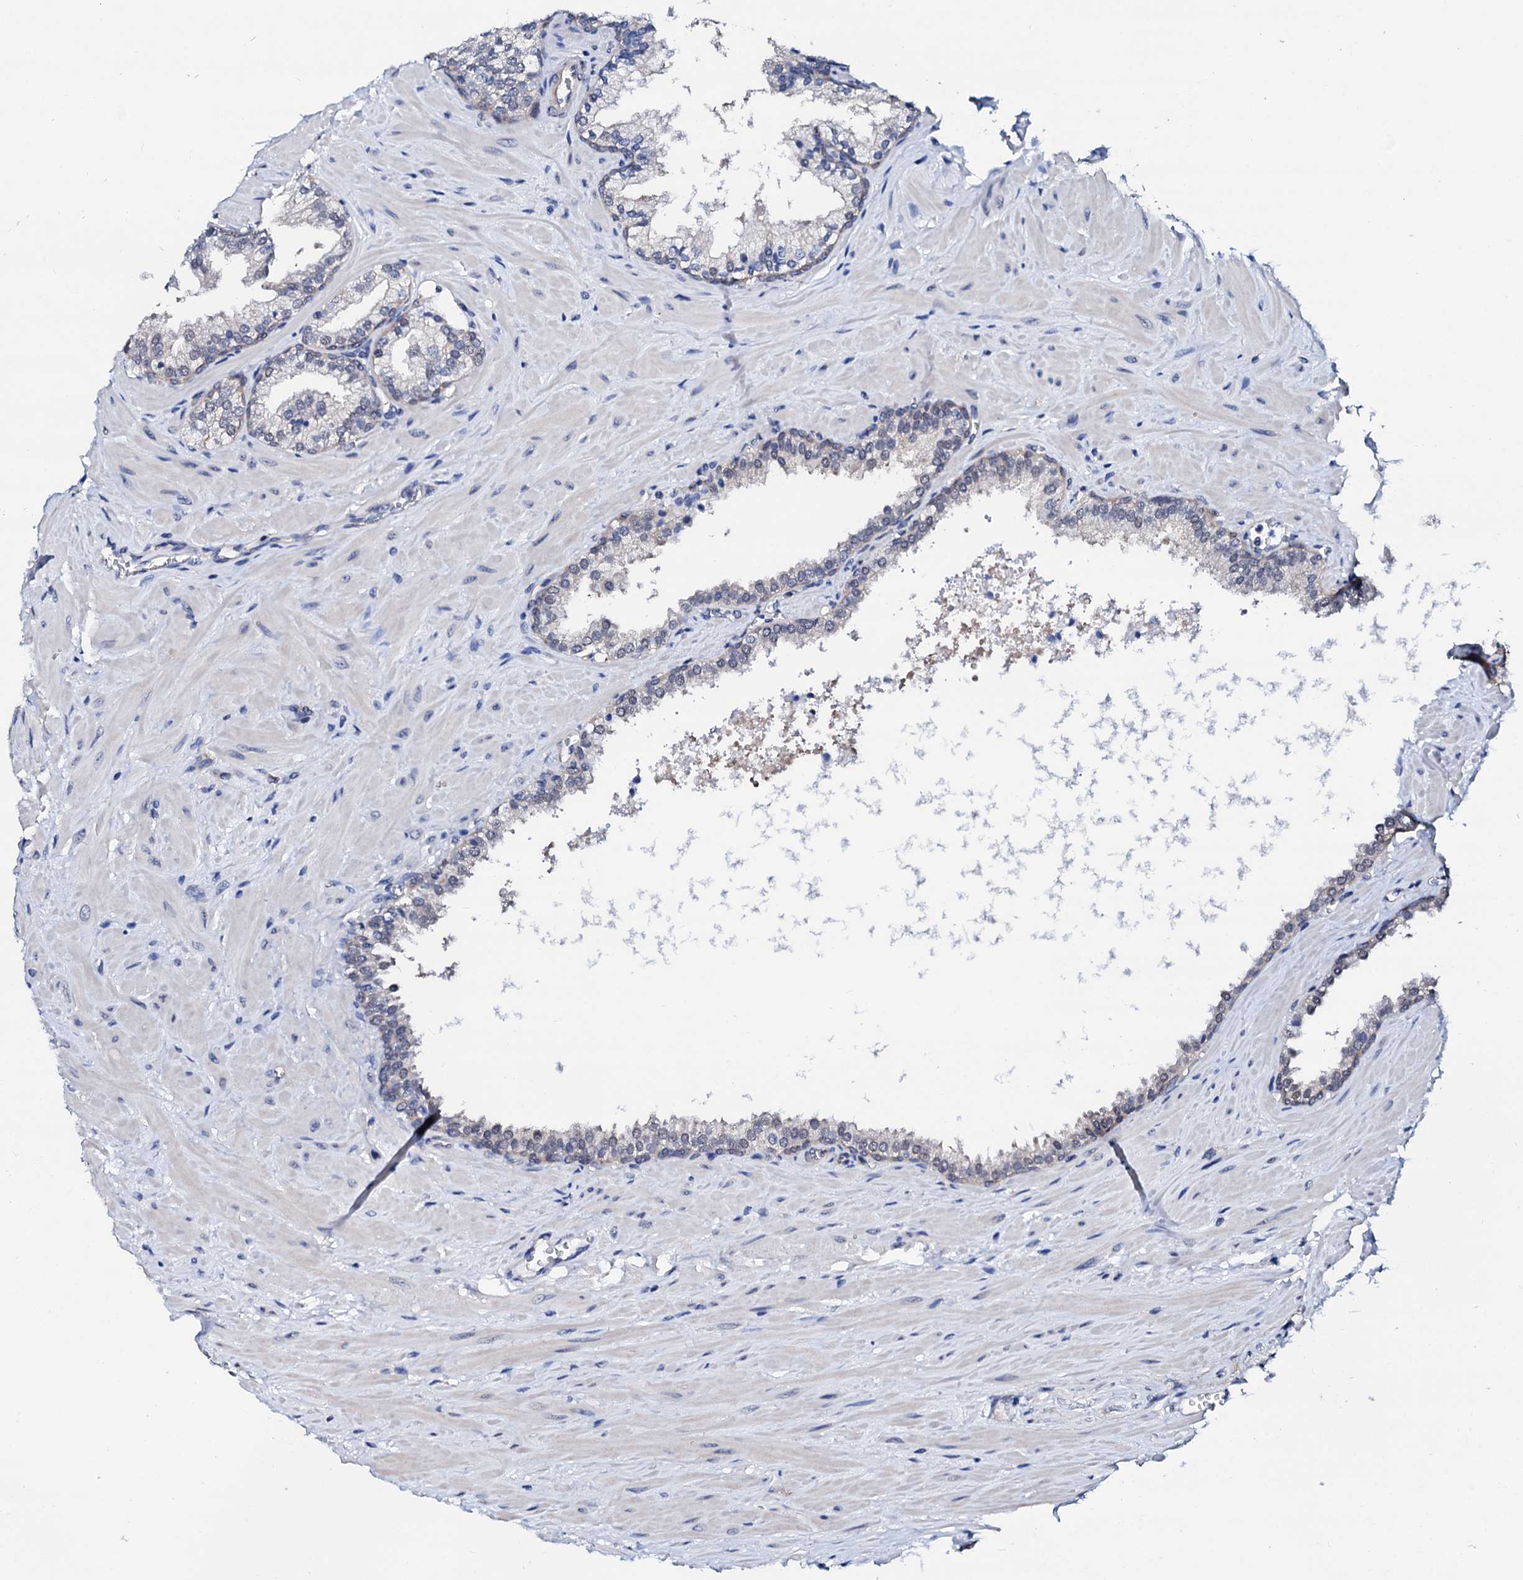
{"staining": {"intensity": "weak", "quantity": "<25%", "location": "cytoplasmic/membranous,nuclear"}, "tissue": "prostate cancer", "cell_type": "Tumor cells", "image_type": "cancer", "snomed": [{"axis": "morphology", "description": "Adenocarcinoma, High grade"}, {"axis": "topography", "description": "Prostate"}], "caption": "The photomicrograph displays no significant staining in tumor cells of prostate cancer (adenocarcinoma (high-grade)).", "gene": "CSN2", "patient": {"sex": "male", "age": 64}}